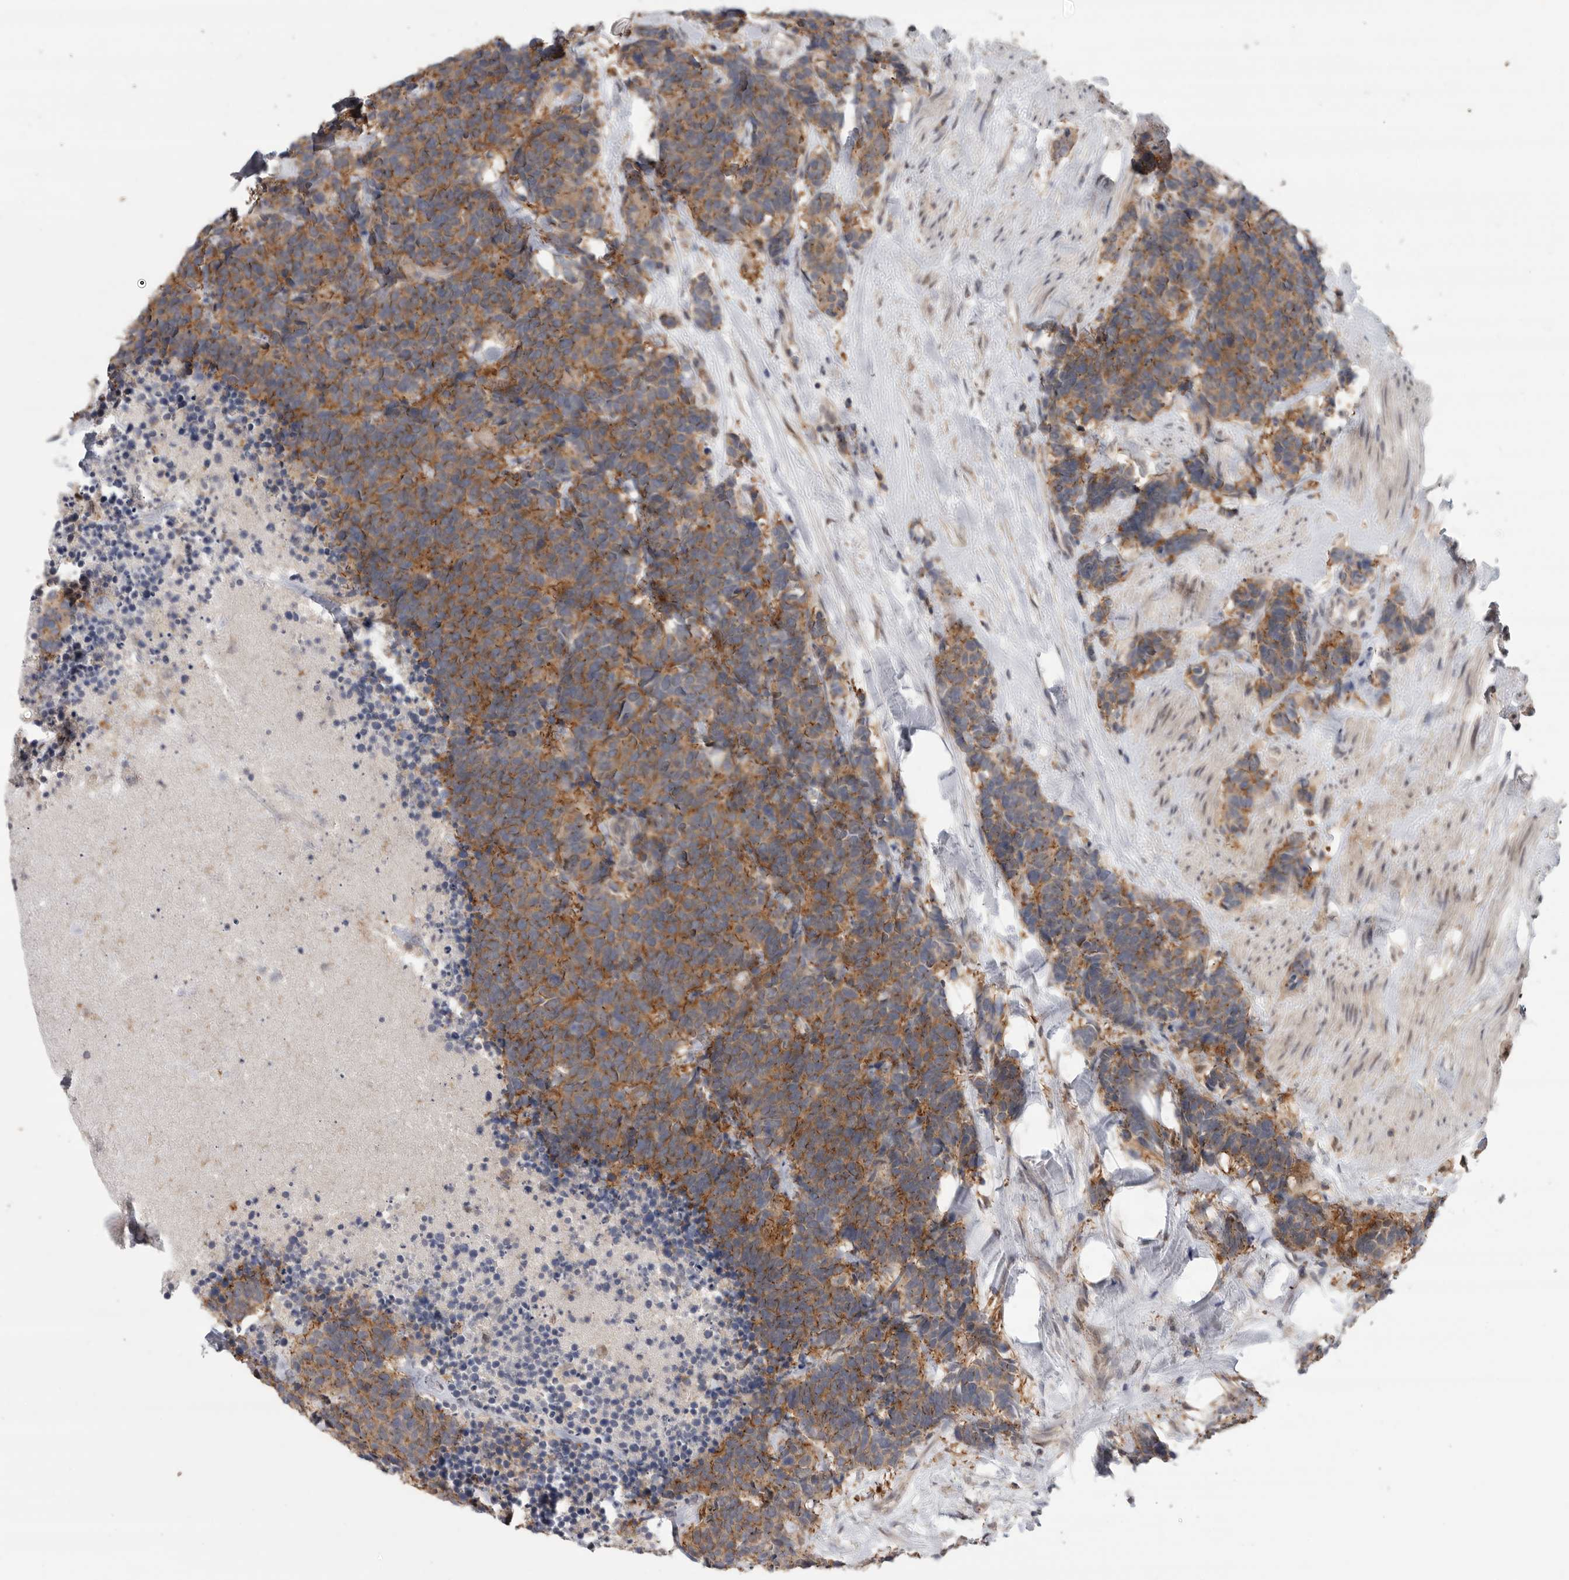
{"staining": {"intensity": "moderate", "quantity": ">75%", "location": "cytoplasmic/membranous"}, "tissue": "carcinoid", "cell_type": "Tumor cells", "image_type": "cancer", "snomed": [{"axis": "morphology", "description": "Carcinoma, NOS"}, {"axis": "morphology", "description": "Carcinoid, malignant, NOS"}, {"axis": "topography", "description": "Urinary bladder"}], "caption": "There is medium levels of moderate cytoplasmic/membranous expression in tumor cells of carcinoid, as demonstrated by immunohistochemical staining (brown color).", "gene": "KLK5", "patient": {"sex": "male", "age": 57}}